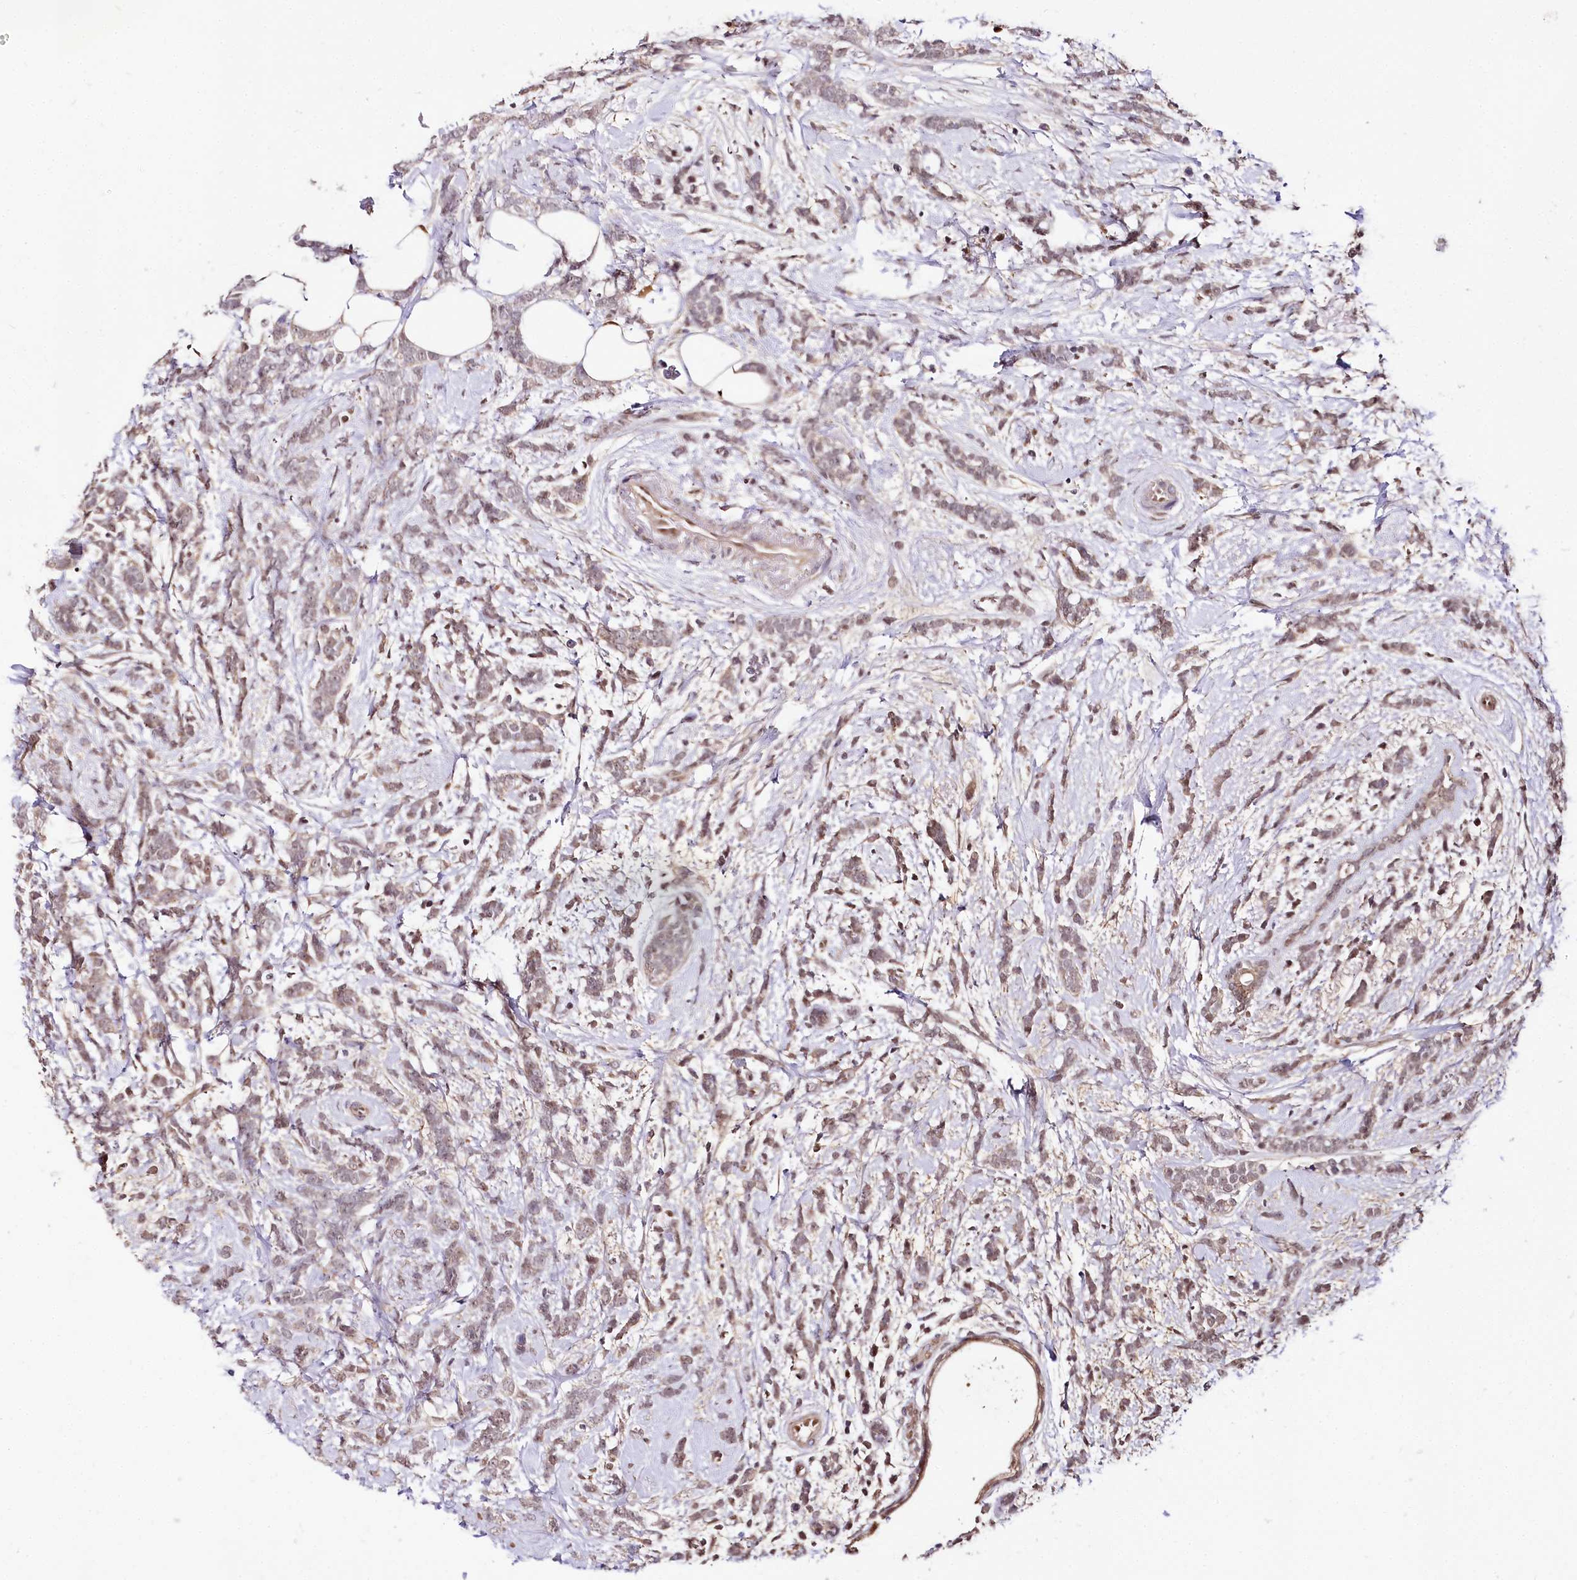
{"staining": {"intensity": "weak", "quantity": ">75%", "location": "nuclear"}, "tissue": "breast cancer", "cell_type": "Tumor cells", "image_type": "cancer", "snomed": [{"axis": "morphology", "description": "Lobular carcinoma"}, {"axis": "topography", "description": "Breast"}], "caption": "This histopathology image displays breast lobular carcinoma stained with IHC to label a protein in brown. The nuclear of tumor cells show weak positivity for the protein. Nuclei are counter-stained blue.", "gene": "GNL3L", "patient": {"sex": "female", "age": 58}}